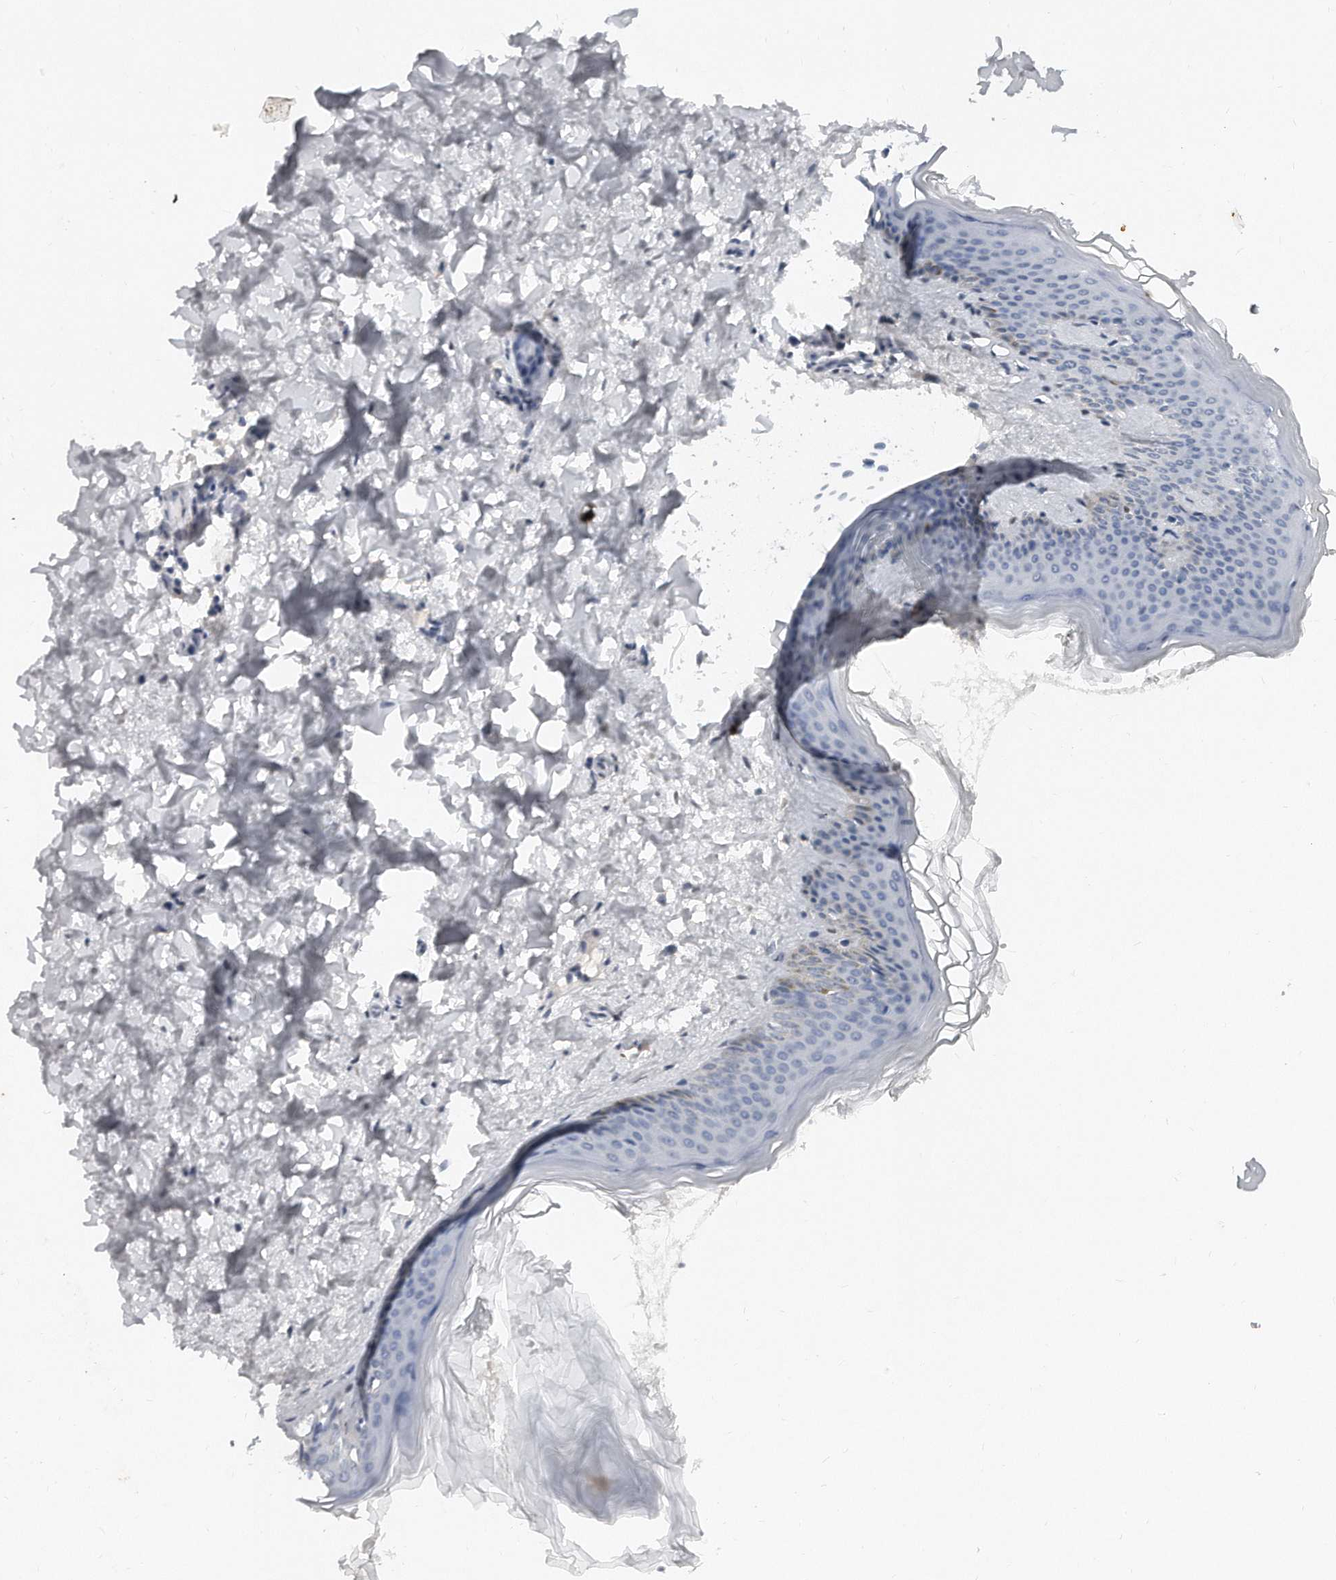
{"staining": {"intensity": "negative", "quantity": "none", "location": "none"}, "tissue": "skin", "cell_type": "Fibroblasts", "image_type": "normal", "snomed": [{"axis": "morphology", "description": "Normal tissue, NOS"}, {"axis": "topography", "description": "Skin"}], "caption": "DAB (3,3'-diaminobenzidine) immunohistochemical staining of unremarkable human skin displays no significant expression in fibroblasts.", "gene": "CTBP2", "patient": {"sex": "female", "age": 27}}